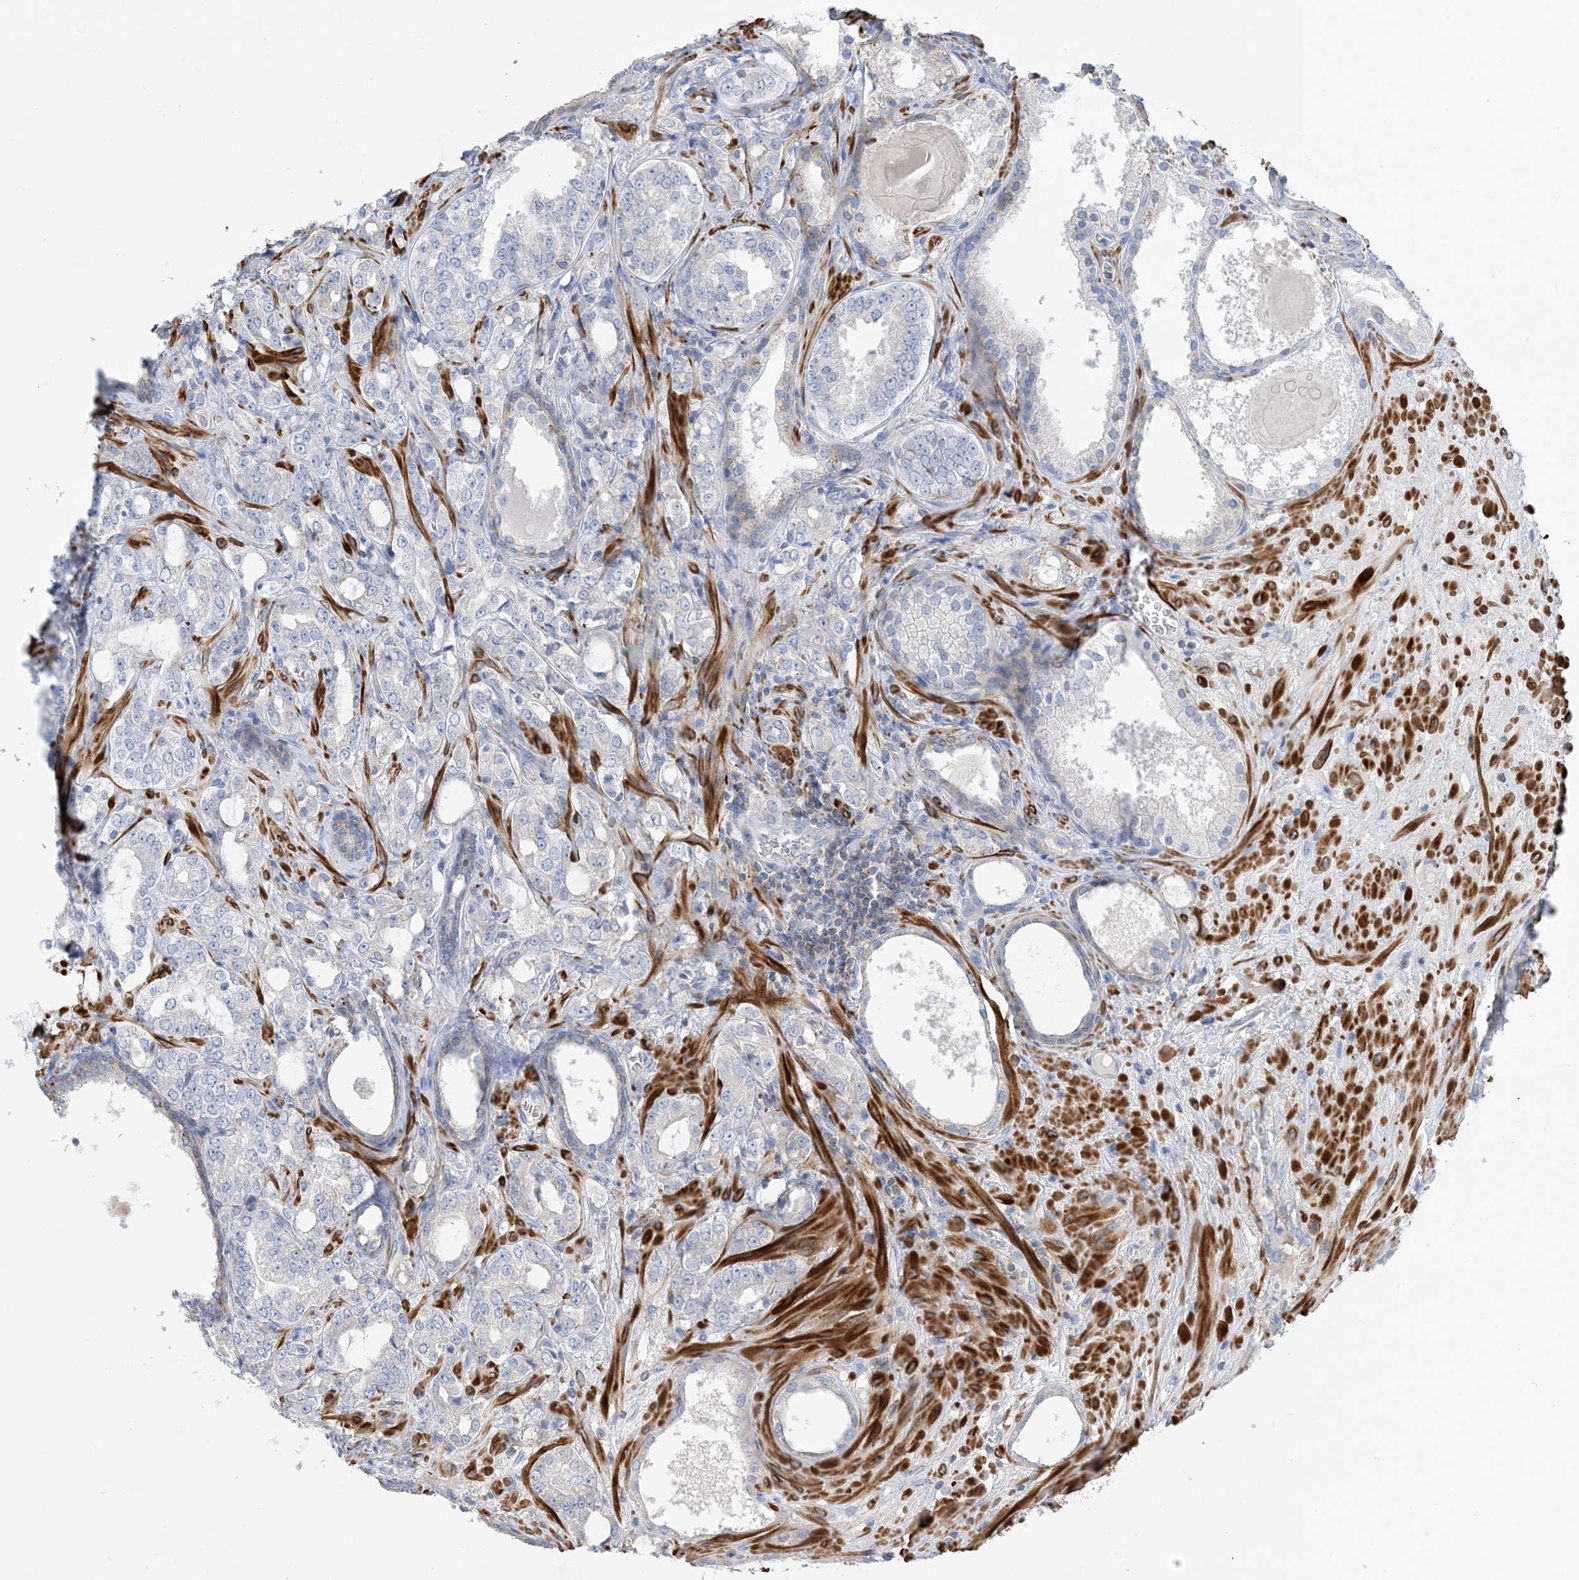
{"staining": {"intensity": "negative", "quantity": "none", "location": "none"}, "tissue": "prostate cancer", "cell_type": "Tumor cells", "image_type": "cancer", "snomed": [{"axis": "morphology", "description": "Adenocarcinoma, High grade"}, {"axis": "topography", "description": "Prostate"}], "caption": "Prostate adenocarcinoma (high-grade) was stained to show a protein in brown. There is no significant expression in tumor cells.", "gene": "CALHM5", "patient": {"sex": "male", "age": 64}}